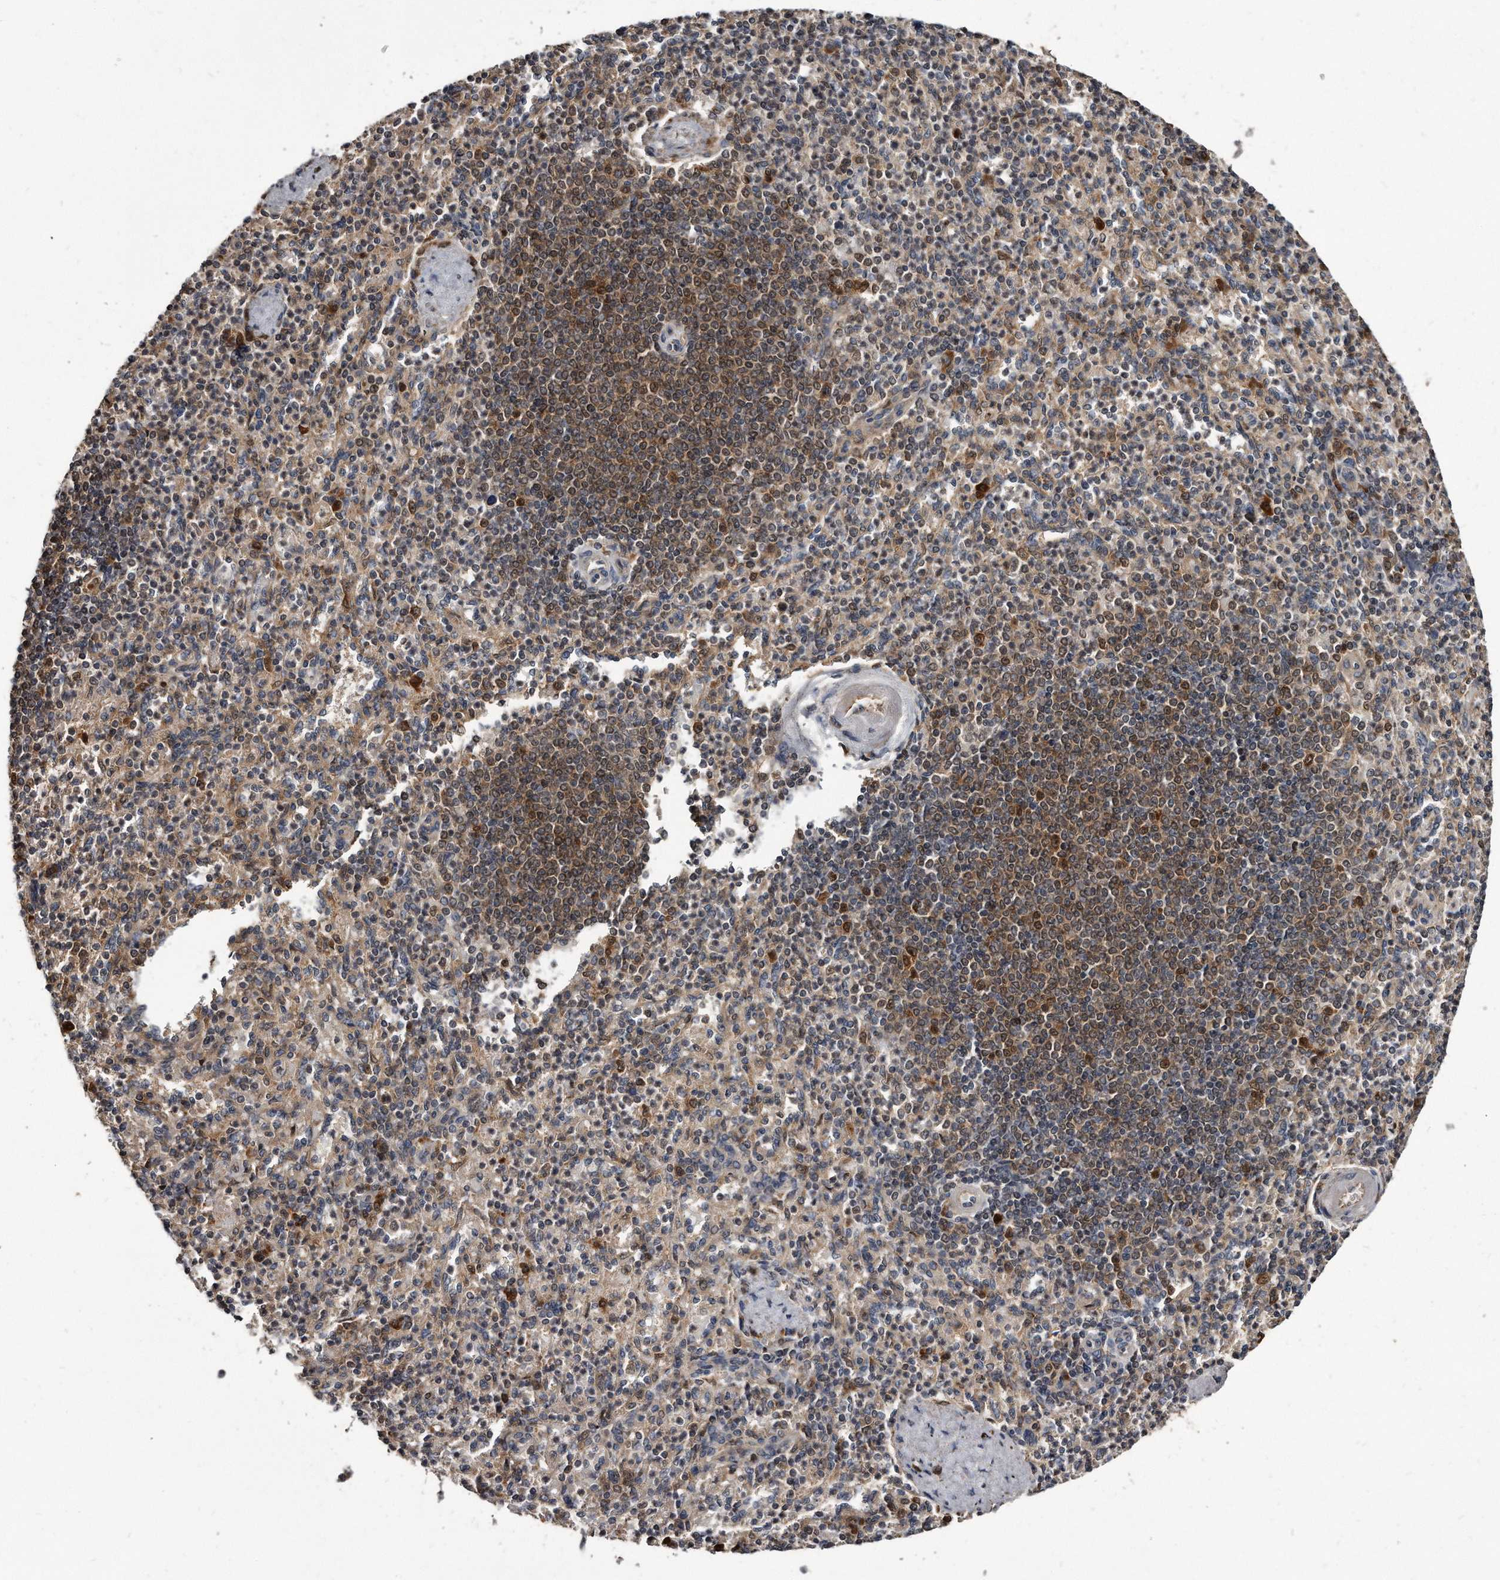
{"staining": {"intensity": "moderate", "quantity": "<25%", "location": "cytoplasmic/membranous"}, "tissue": "spleen", "cell_type": "Cells in red pulp", "image_type": "normal", "snomed": [{"axis": "morphology", "description": "Normal tissue, NOS"}, {"axis": "topography", "description": "Spleen"}], "caption": "Protein staining by IHC exhibits moderate cytoplasmic/membranous expression in about <25% of cells in red pulp in unremarkable spleen. Using DAB (brown) and hematoxylin (blue) stains, captured at high magnification using brightfield microscopy.", "gene": "FAM136A", "patient": {"sex": "female", "age": 74}}